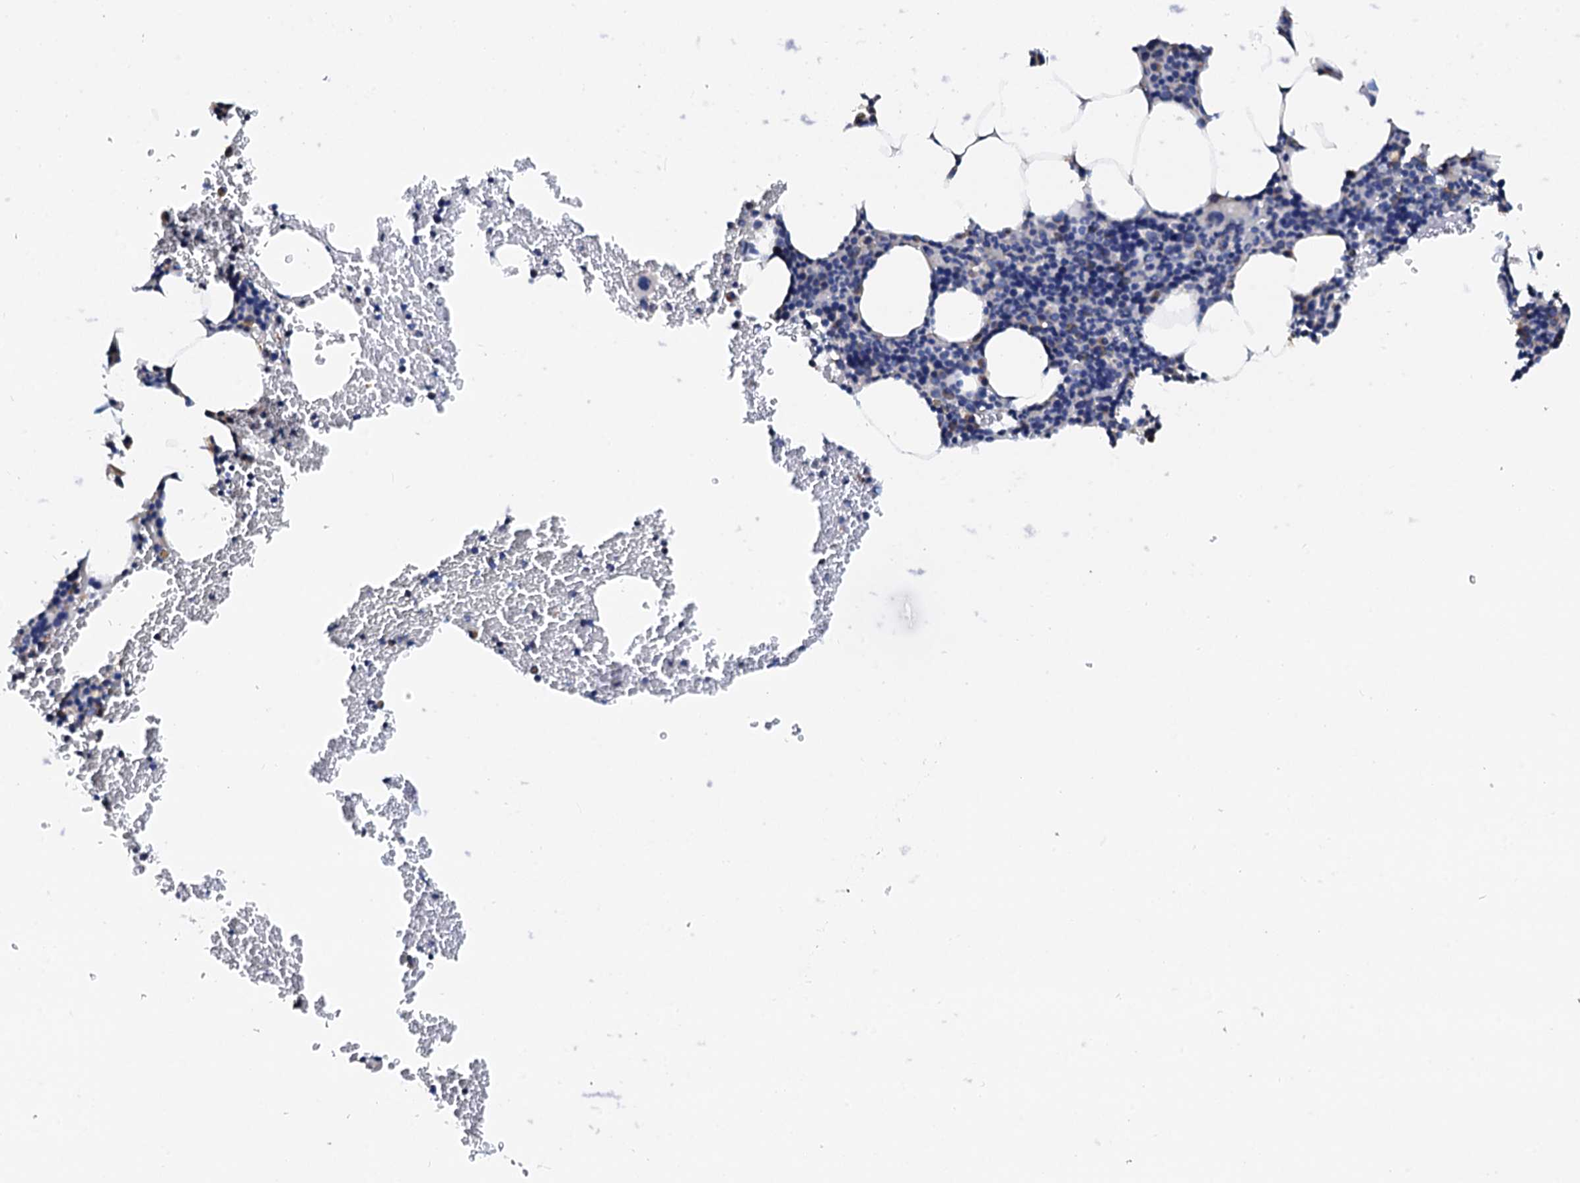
{"staining": {"intensity": "negative", "quantity": "none", "location": "none"}, "tissue": "bone marrow", "cell_type": "Hematopoietic cells", "image_type": "normal", "snomed": [{"axis": "morphology", "description": "Normal tissue, NOS"}, {"axis": "topography", "description": "Bone marrow"}], "caption": "DAB immunohistochemical staining of benign human bone marrow exhibits no significant expression in hematopoietic cells.", "gene": "AKAP3", "patient": {"sex": "female", "age": 77}}